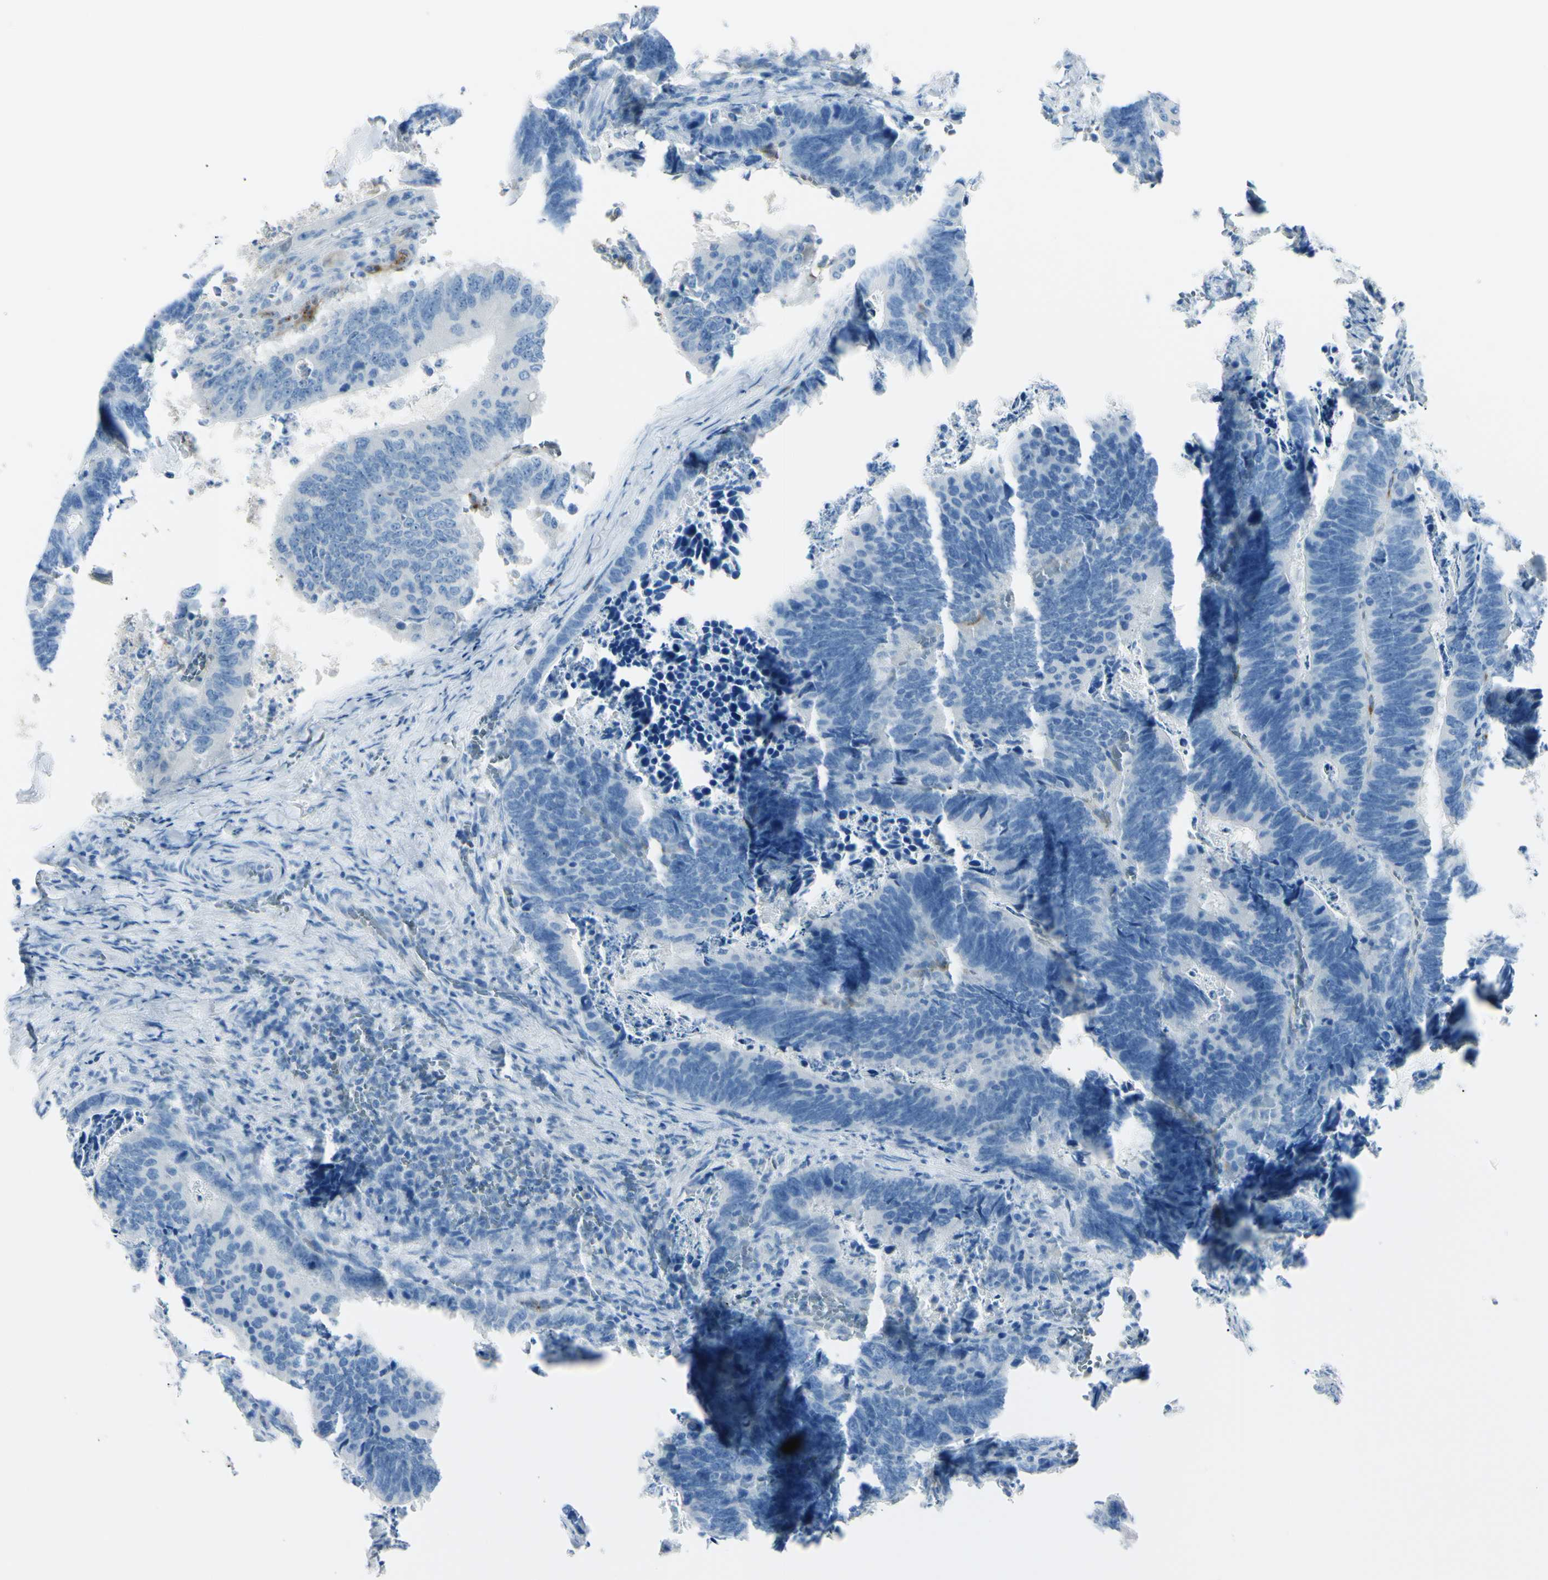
{"staining": {"intensity": "negative", "quantity": "none", "location": "none"}, "tissue": "colorectal cancer", "cell_type": "Tumor cells", "image_type": "cancer", "snomed": [{"axis": "morphology", "description": "Adenocarcinoma, NOS"}, {"axis": "topography", "description": "Colon"}], "caption": "DAB immunohistochemical staining of human colorectal adenocarcinoma exhibits no significant staining in tumor cells.", "gene": "FOLH1", "patient": {"sex": "male", "age": 72}}